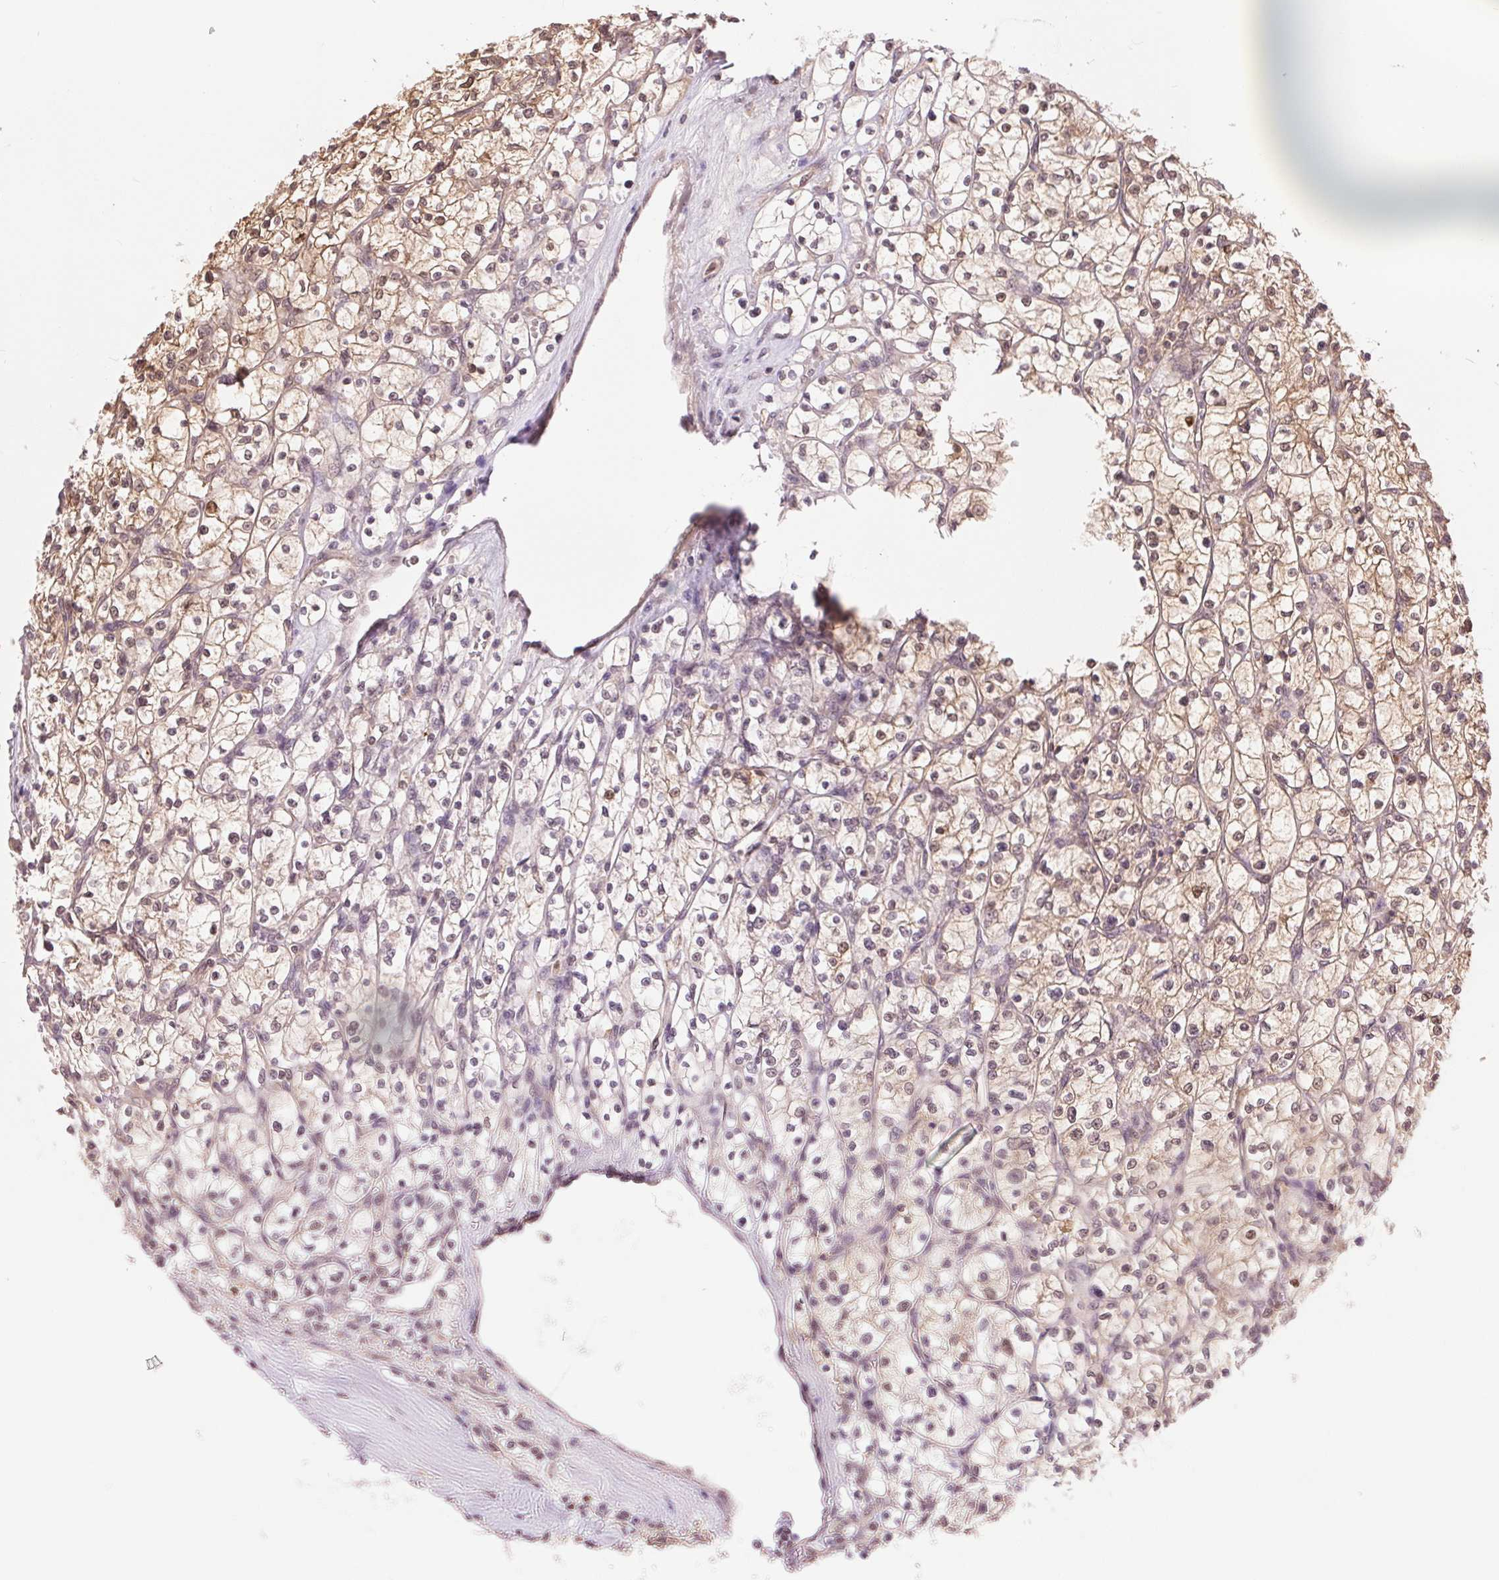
{"staining": {"intensity": "weak", "quantity": ">75%", "location": "cytoplasmic/membranous"}, "tissue": "renal cancer", "cell_type": "Tumor cells", "image_type": "cancer", "snomed": [{"axis": "morphology", "description": "Adenocarcinoma, NOS"}, {"axis": "topography", "description": "Kidney"}], "caption": "The immunohistochemical stain highlights weak cytoplasmic/membranous expression in tumor cells of adenocarcinoma (renal) tissue.", "gene": "TMEM273", "patient": {"sex": "female", "age": 64}}